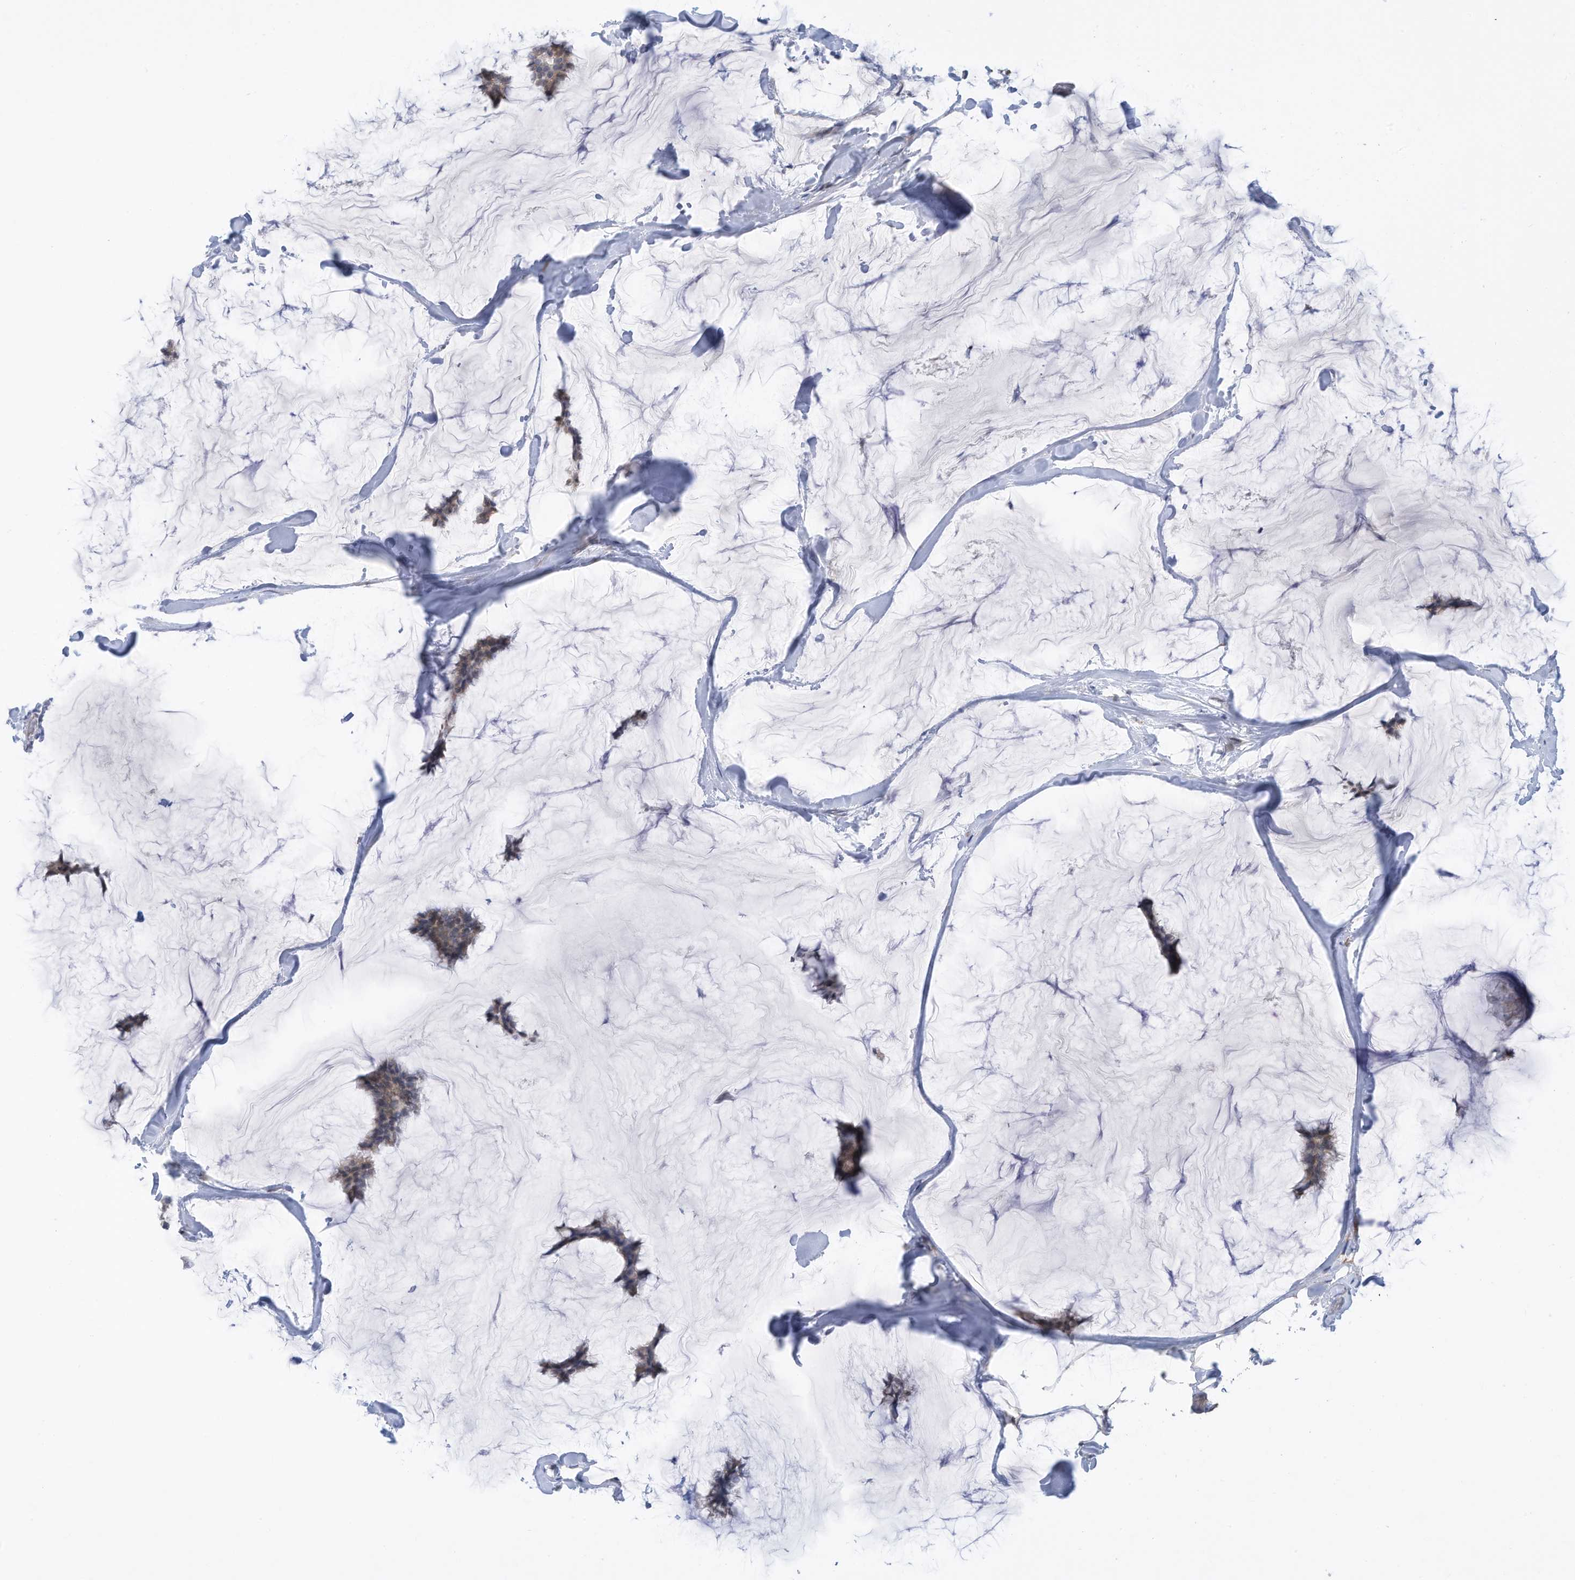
{"staining": {"intensity": "weak", "quantity": "25%-75%", "location": "cytoplasmic/membranous"}, "tissue": "breast cancer", "cell_type": "Tumor cells", "image_type": "cancer", "snomed": [{"axis": "morphology", "description": "Duct carcinoma"}, {"axis": "topography", "description": "Breast"}], "caption": "DAB immunohistochemical staining of human breast cancer (infiltrating ductal carcinoma) displays weak cytoplasmic/membranous protein expression in approximately 25%-75% of tumor cells. (Brightfield microscopy of DAB IHC at high magnification).", "gene": "ZNF292", "patient": {"sex": "female", "age": 93}}